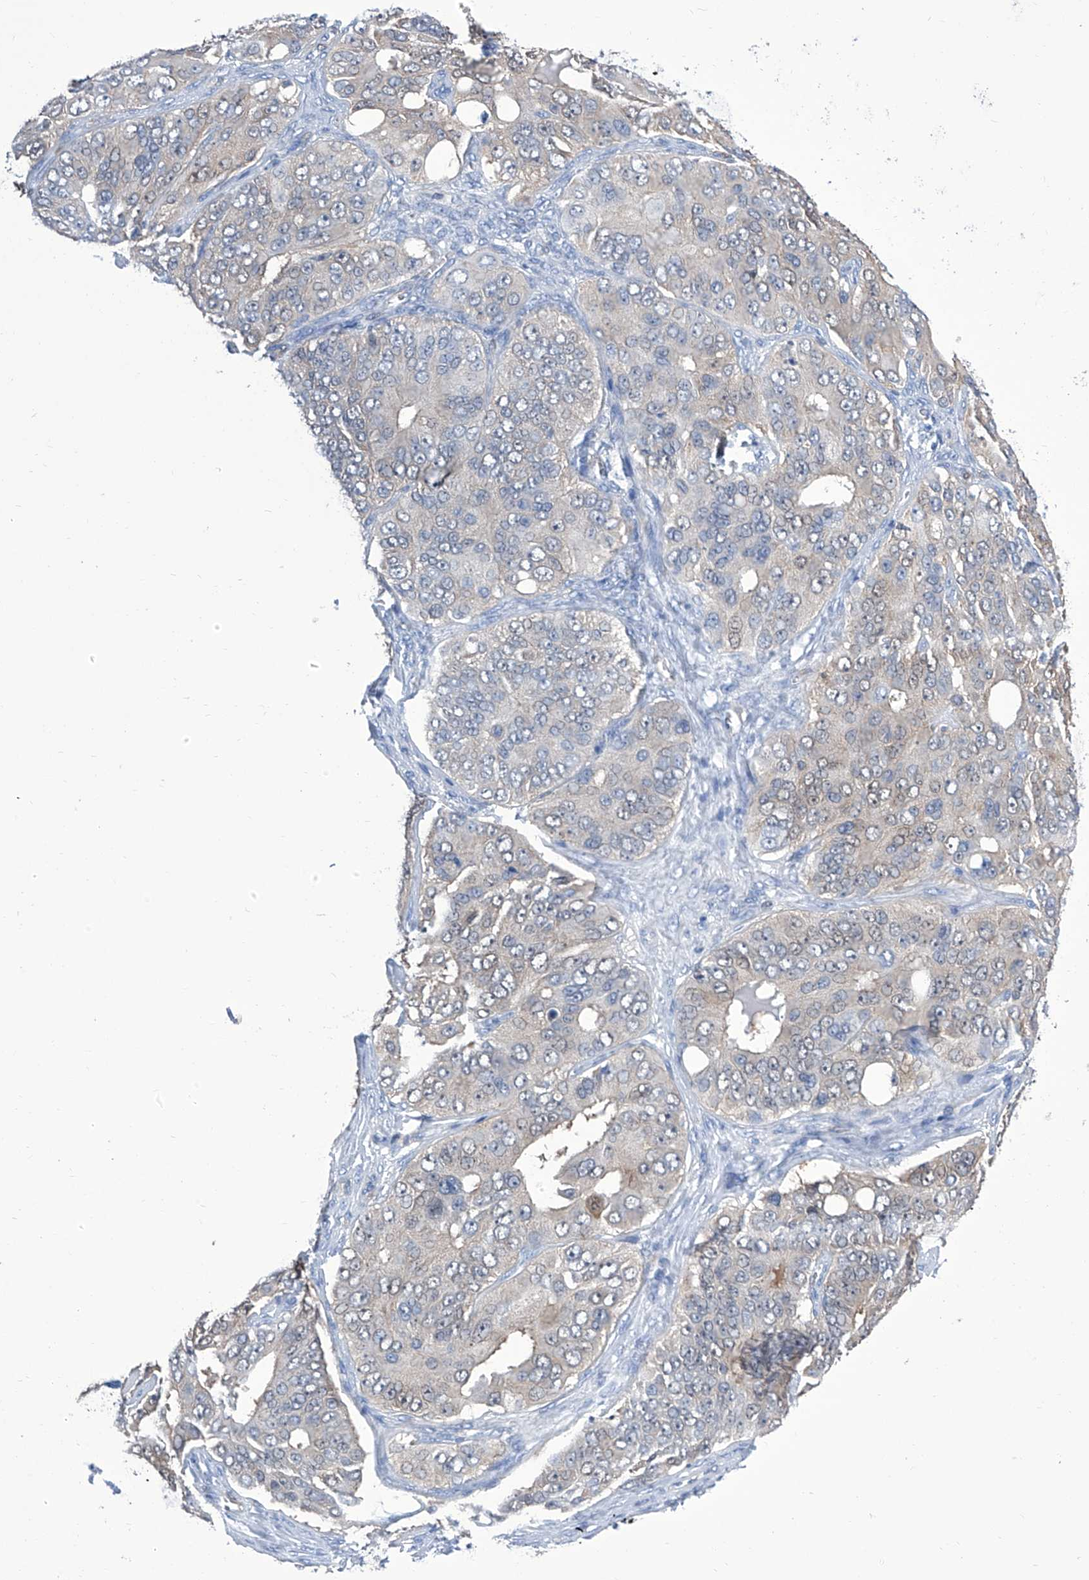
{"staining": {"intensity": "negative", "quantity": "none", "location": "none"}, "tissue": "ovarian cancer", "cell_type": "Tumor cells", "image_type": "cancer", "snomed": [{"axis": "morphology", "description": "Carcinoma, endometroid"}, {"axis": "topography", "description": "Ovary"}], "caption": "This is an immunohistochemistry photomicrograph of human ovarian cancer. There is no staining in tumor cells.", "gene": "IMPA2", "patient": {"sex": "female", "age": 51}}